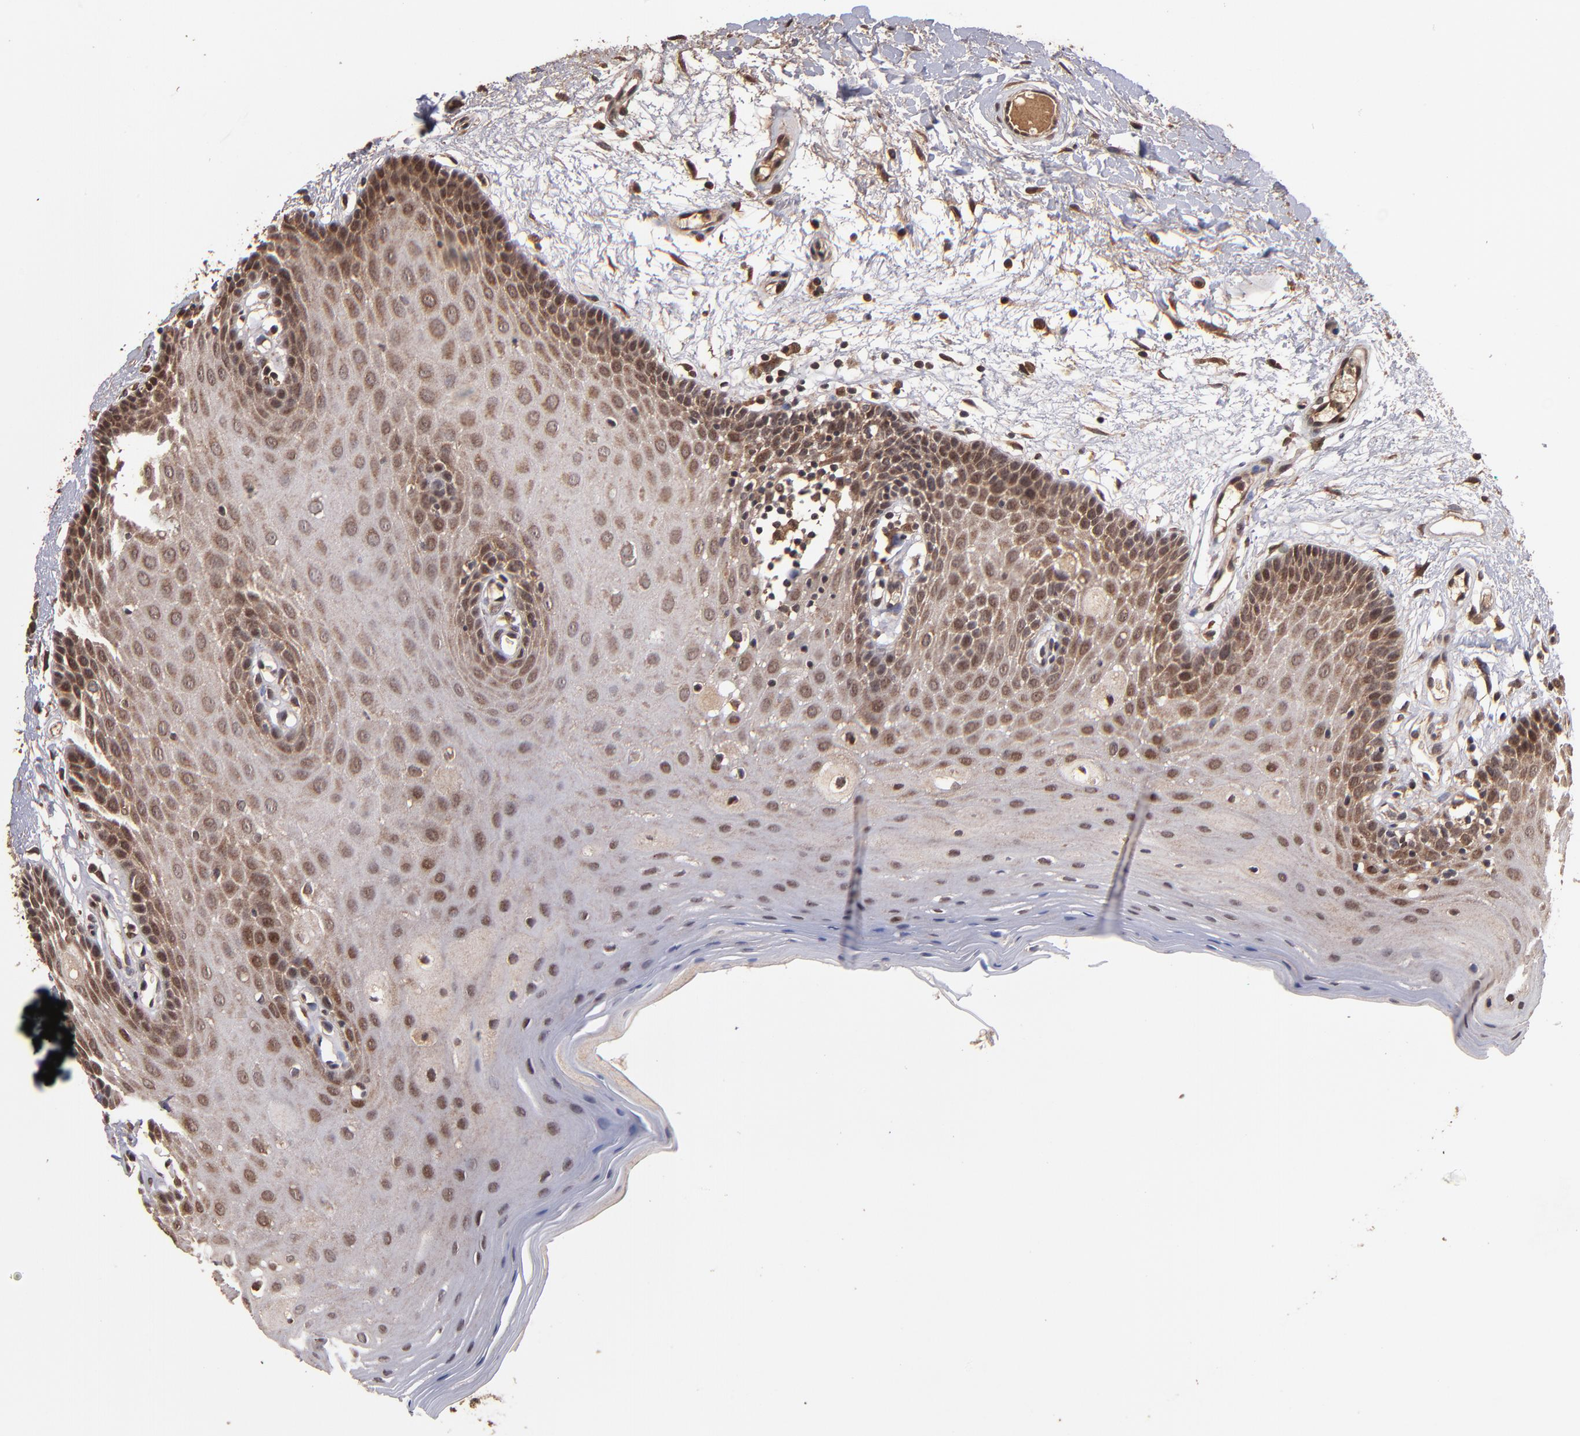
{"staining": {"intensity": "moderate", "quantity": ">75%", "location": "cytoplasmic/membranous,nuclear"}, "tissue": "oral mucosa", "cell_type": "Squamous epithelial cells", "image_type": "normal", "snomed": [{"axis": "morphology", "description": "Normal tissue, NOS"}, {"axis": "morphology", "description": "Squamous cell carcinoma, NOS"}, {"axis": "topography", "description": "Skeletal muscle"}, {"axis": "topography", "description": "Oral tissue"}, {"axis": "topography", "description": "Head-Neck"}], "caption": "IHC image of unremarkable oral mucosa: human oral mucosa stained using immunohistochemistry shows medium levels of moderate protein expression localized specifically in the cytoplasmic/membranous,nuclear of squamous epithelial cells, appearing as a cytoplasmic/membranous,nuclear brown color.", "gene": "NFE2L2", "patient": {"sex": "male", "age": 71}}